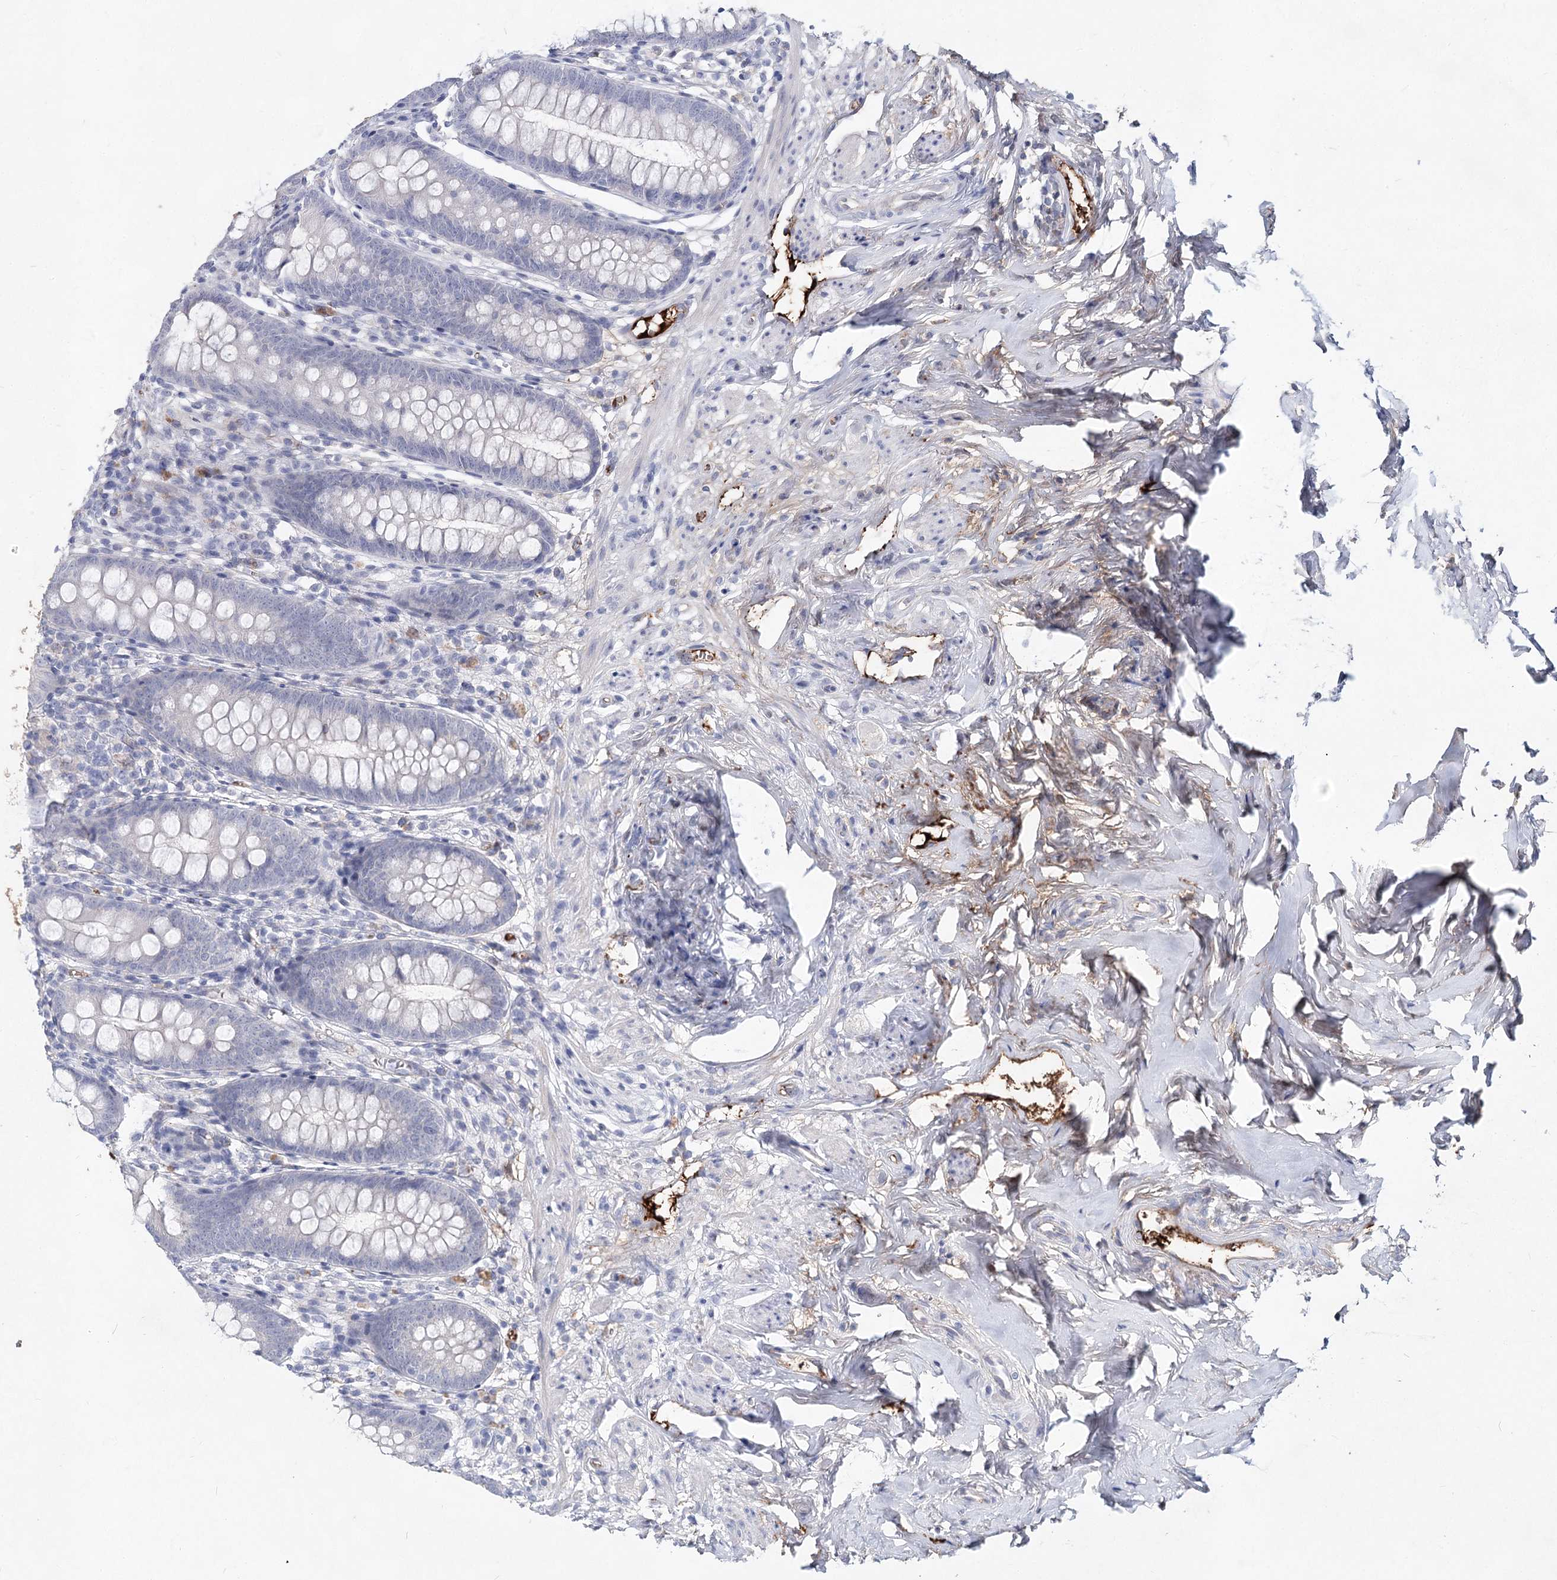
{"staining": {"intensity": "negative", "quantity": "none", "location": "none"}, "tissue": "appendix", "cell_type": "Glandular cells", "image_type": "normal", "snomed": [{"axis": "morphology", "description": "Normal tissue, NOS"}, {"axis": "topography", "description": "Appendix"}], "caption": "The photomicrograph exhibits no staining of glandular cells in benign appendix.", "gene": "TASOR2", "patient": {"sex": "female", "age": 51}}